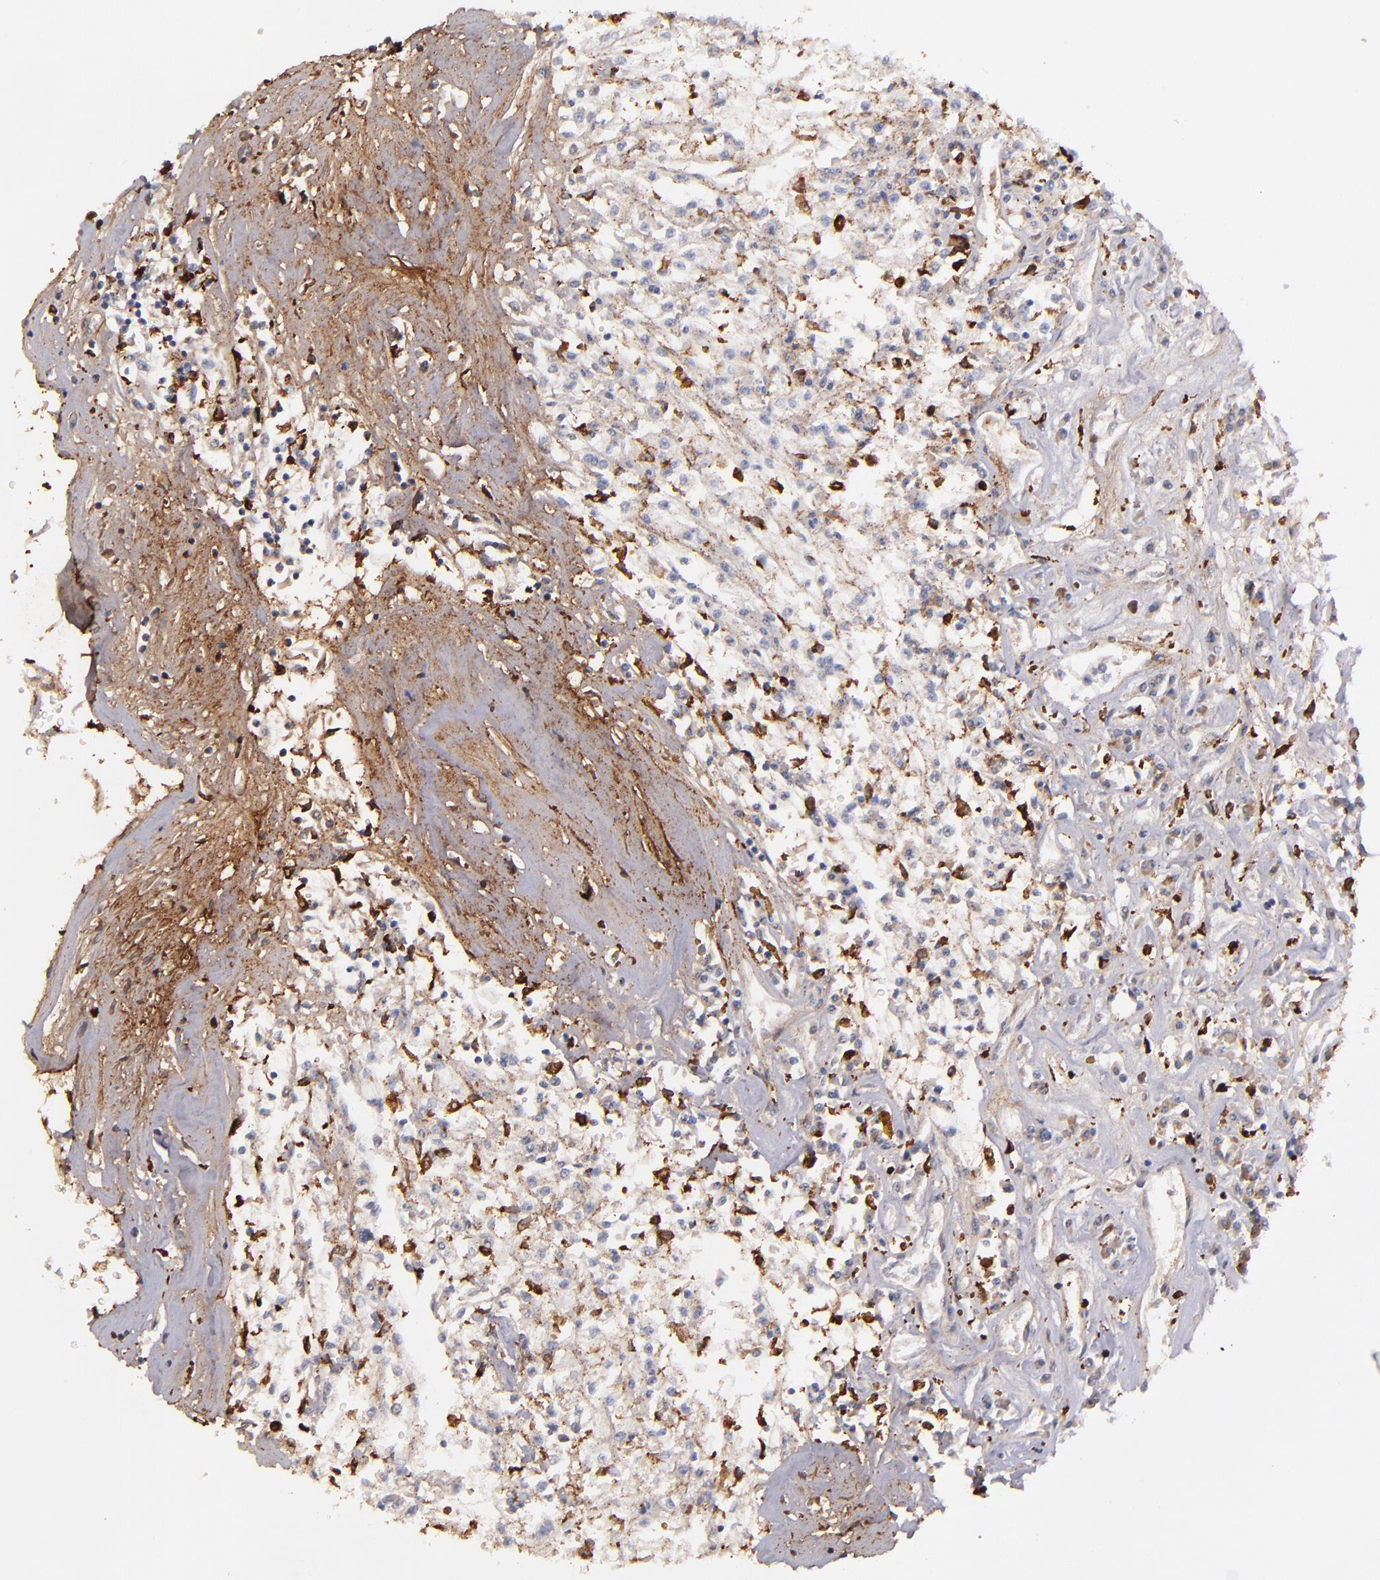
{"staining": {"intensity": "weak", "quantity": "<25%", "location": "cytoplasmic/membranous"}, "tissue": "renal cancer", "cell_type": "Tumor cells", "image_type": "cancer", "snomed": [{"axis": "morphology", "description": "Adenocarcinoma, NOS"}, {"axis": "topography", "description": "Kidney"}], "caption": "Immunohistochemistry micrograph of adenocarcinoma (renal) stained for a protein (brown), which shows no staining in tumor cells.", "gene": "C1QA", "patient": {"sex": "male", "age": 78}}